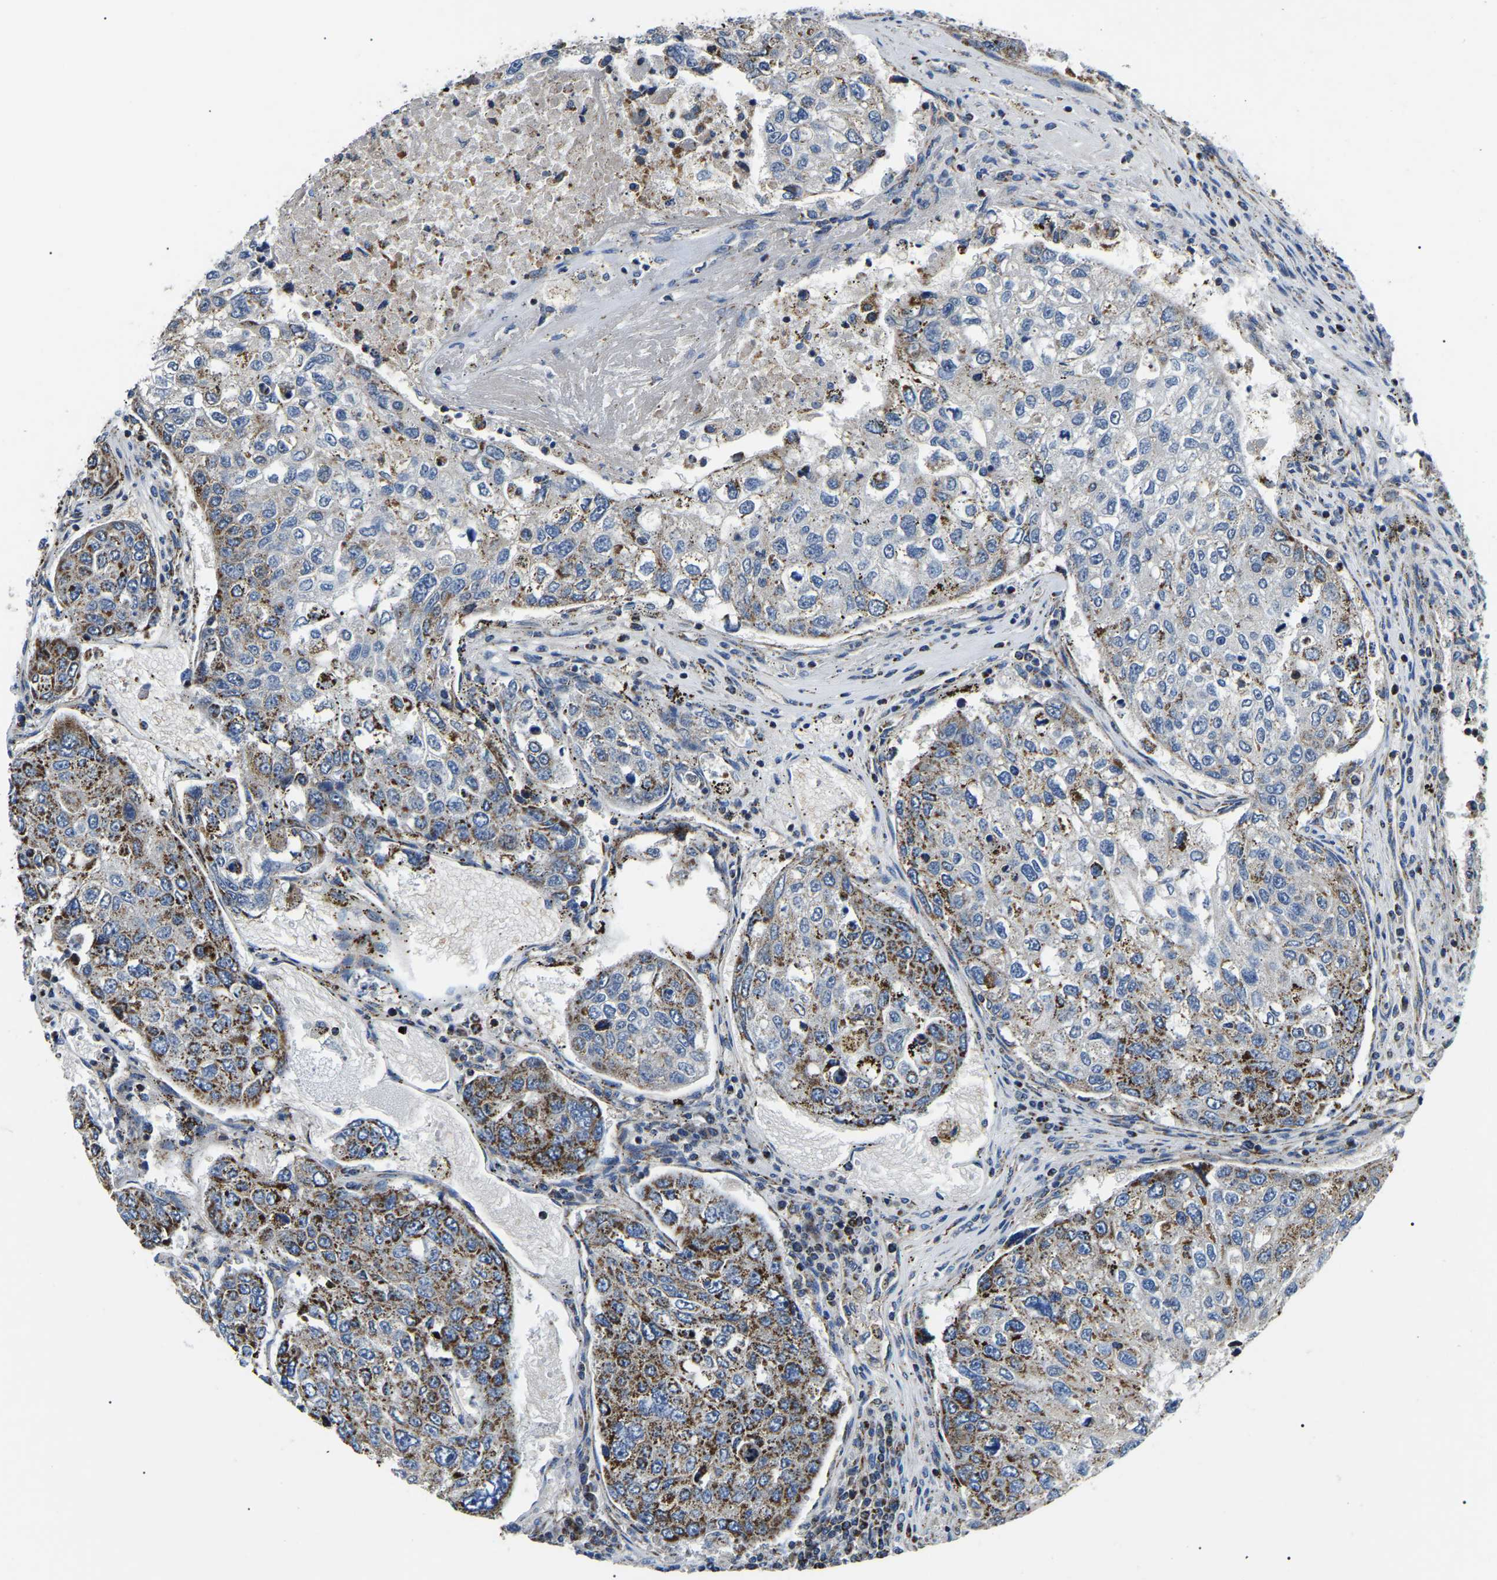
{"staining": {"intensity": "moderate", "quantity": ">75%", "location": "cytoplasmic/membranous"}, "tissue": "urothelial cancer", "cell_type": "Tumor cells", "image_type": "cancer", "snomed": [{"axis": "morphology", "description": "Urothelial carcinoma, High grade"}, {"axis": "topography", "description": "Lymph node"}, {"axis": "topography", "description": "Urinary bladder"}], "caption": "A micrograph of human urothelial carcinoma (high-grade) stained for a protein reveals moderate cytoplasmic/membranous brown staining in tumor cells.", "gene": "PPM1E", "patient": {"sex": "male", "age": 51}}